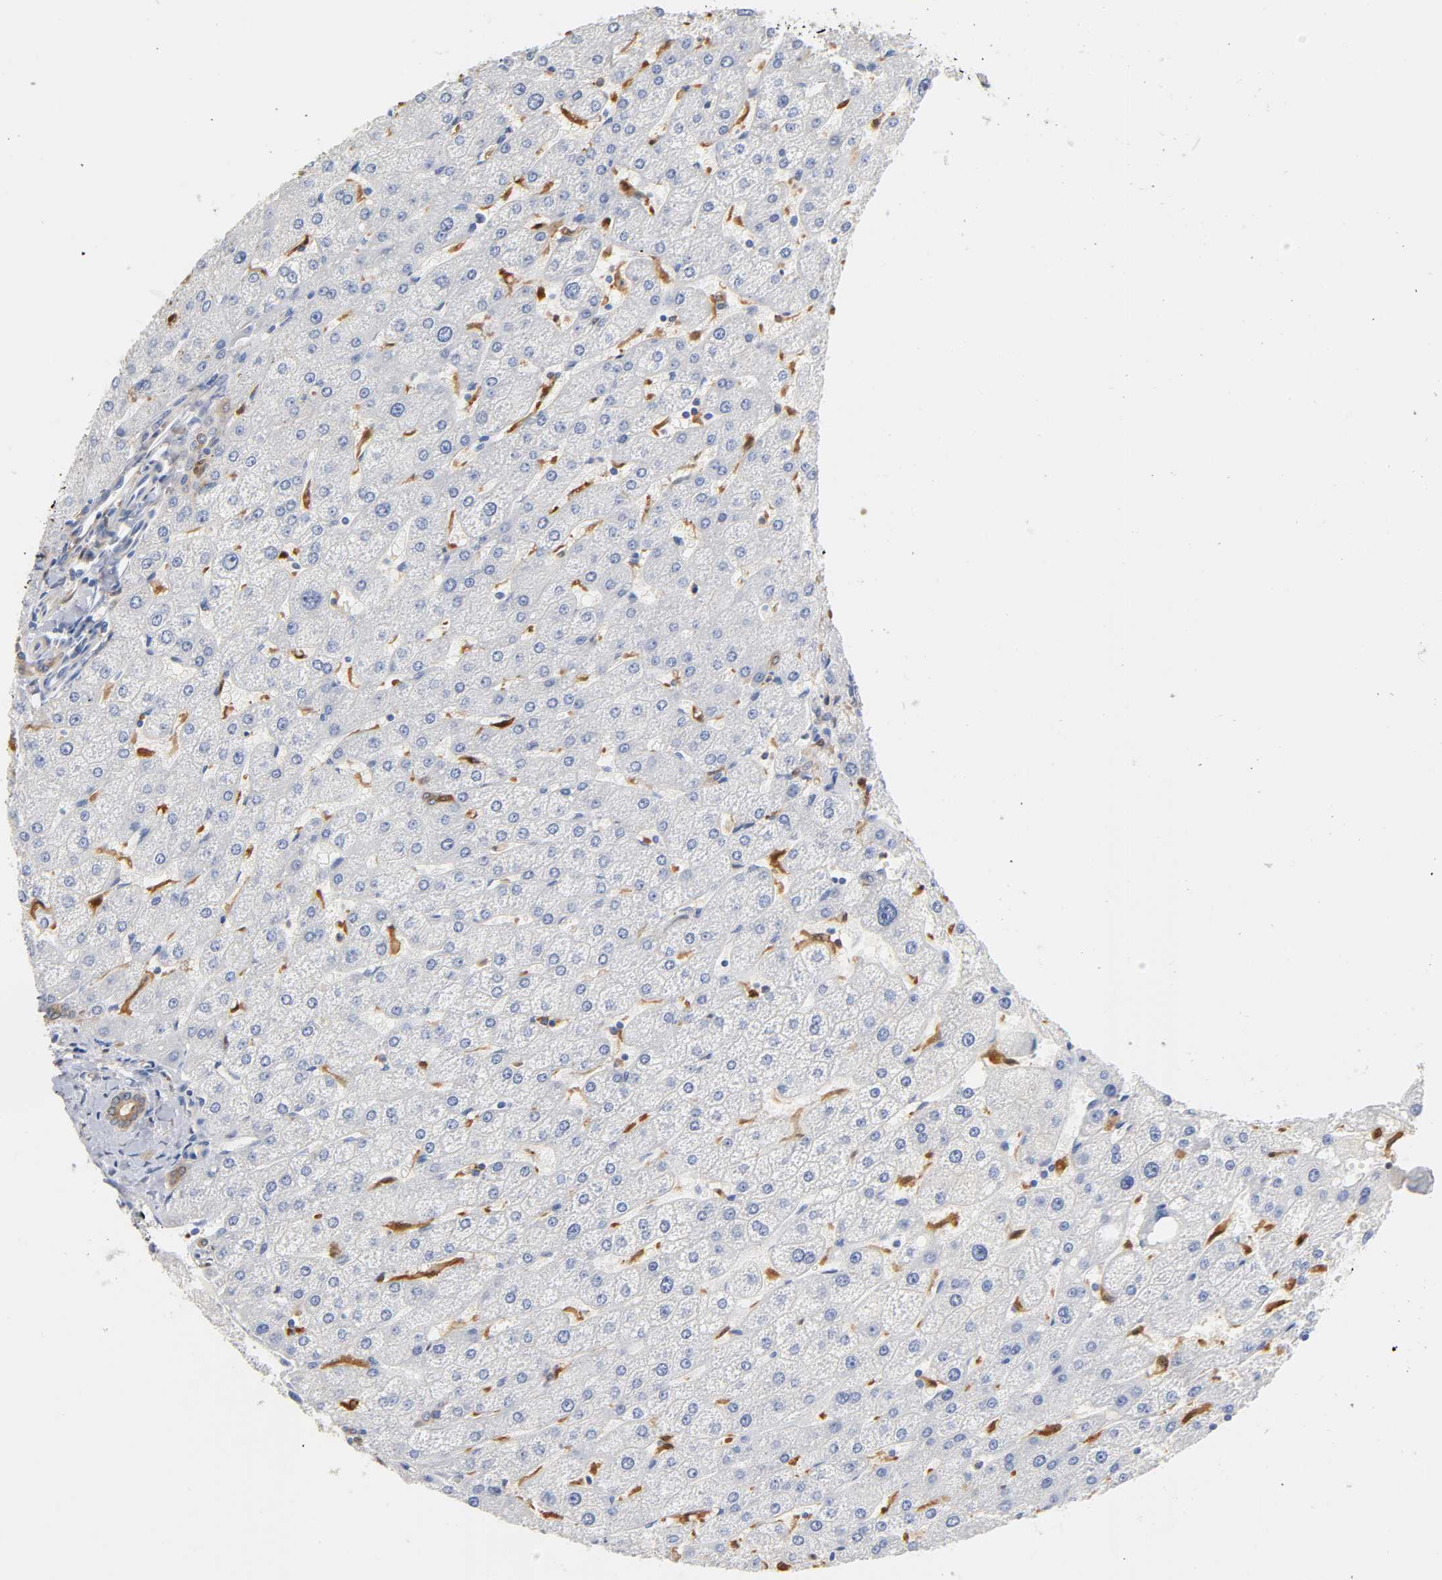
{"staining": {"intensity": "moderate", "quantity": ">75%", "location": "cytoplasmic/membranous"}, "tissue": "liver", "cell_type": "Cholangiocytes", "image_type": "normal", "snomed": [{"axis": "morphology", "description": "Normal tissue, NOS"}, {"axis": "topography", "description": "Liver"}], "caption": "Cholangiocytes show medium levels of moderate cytoplasmic/membranous staining in about >75% of cells in benign liver.", "gene": "IL18", "patient": {"sex": "male", "age": 67}}